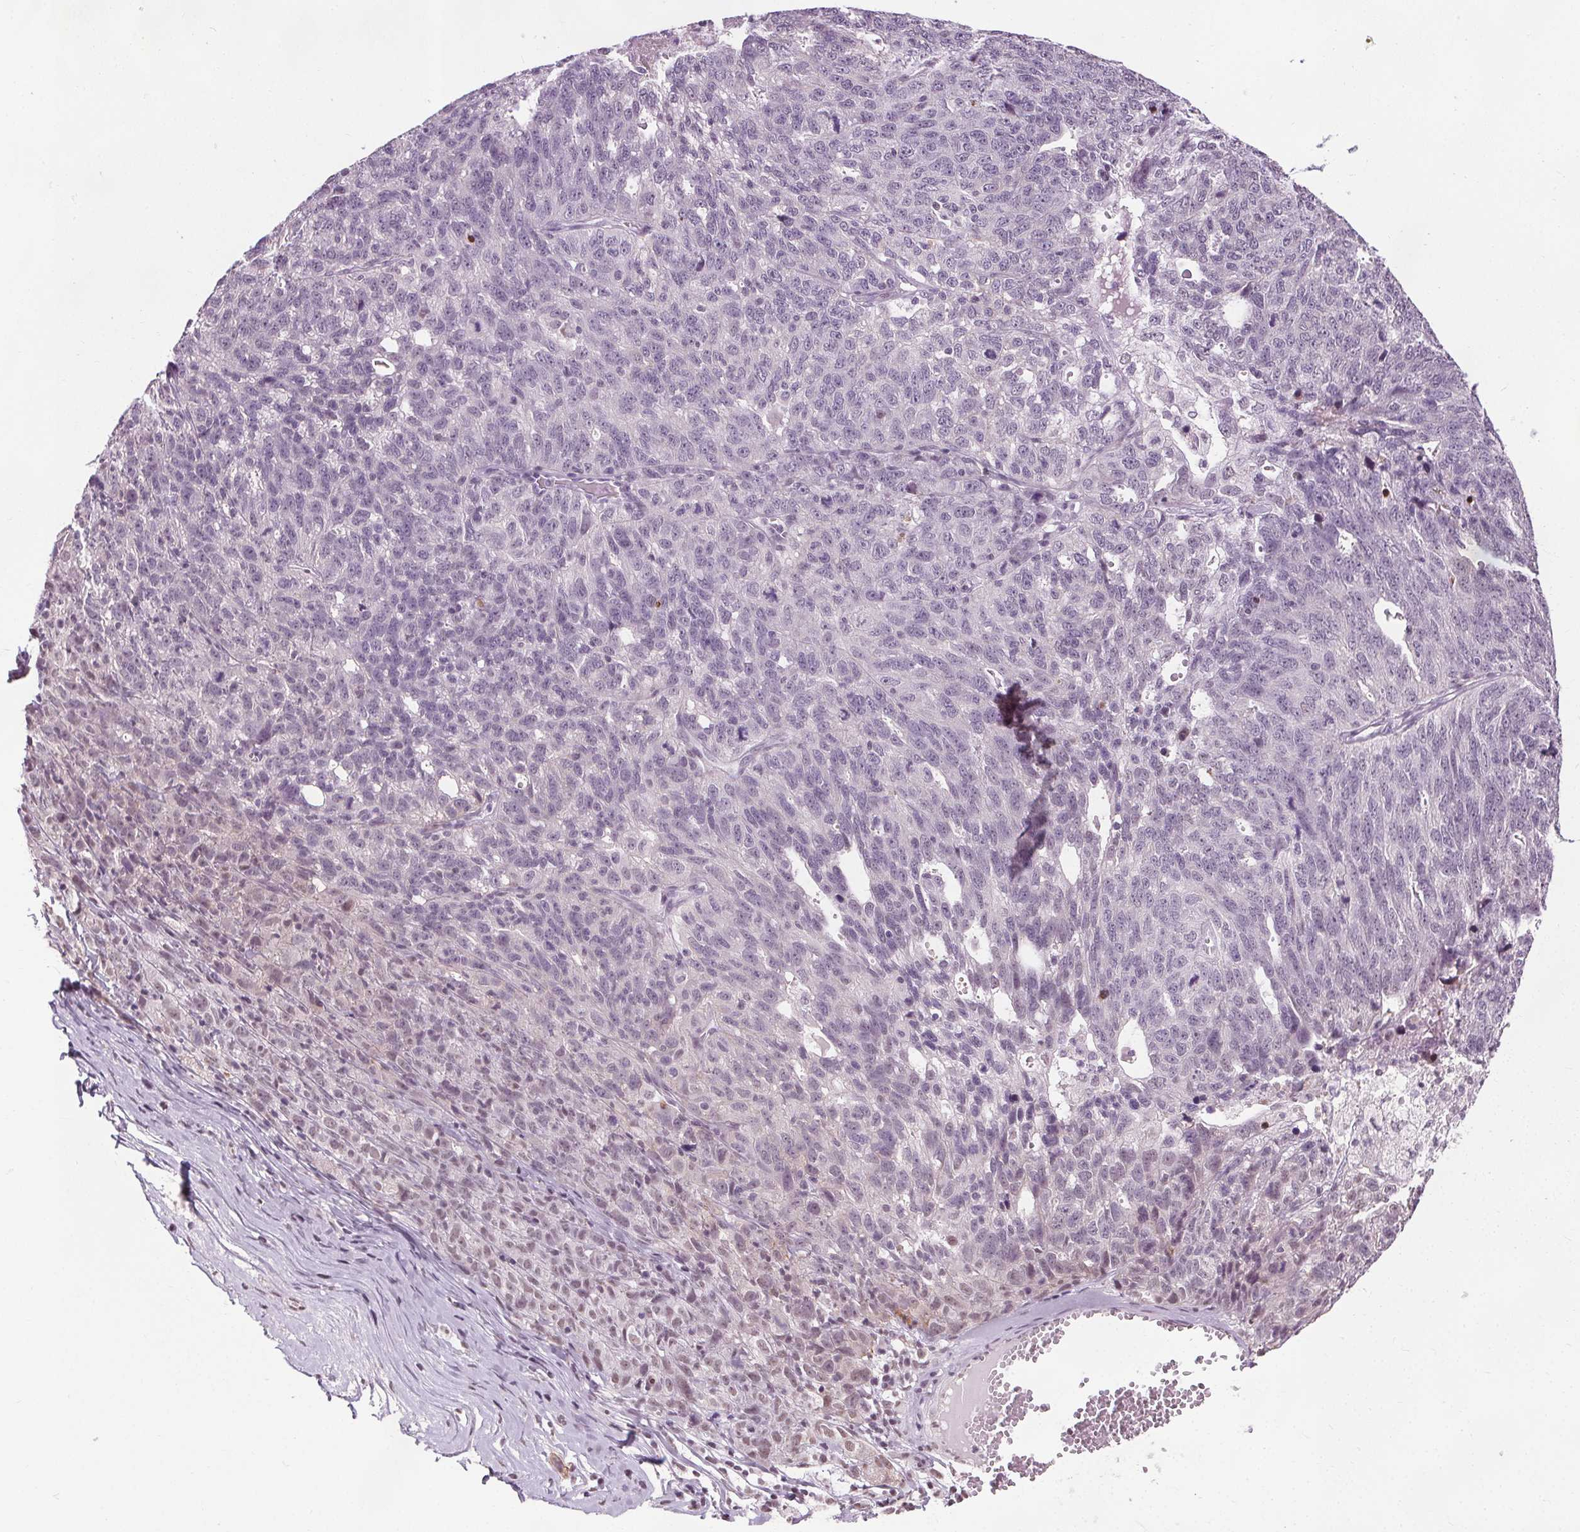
{"staining": {"intensity": "negative", "quantity": "none", "location": "none"}, "tissue": "ovarian cancer", "cell_type": "Tumor cells", "image_type": "cancer", "snomed": [{"axis": "morphology", "description": "Cystadenocarcinoma, serous, NOS"}, {"axis": "topography", "description": "Ovary"}], "caption": "Immunohistochemical staining of serous cystadenocarcinoma (ovarian) demonstrates no significant expression in tumor cells.", "gene": "CEBPA", "patient": {"sex": "female", "age": 71}}